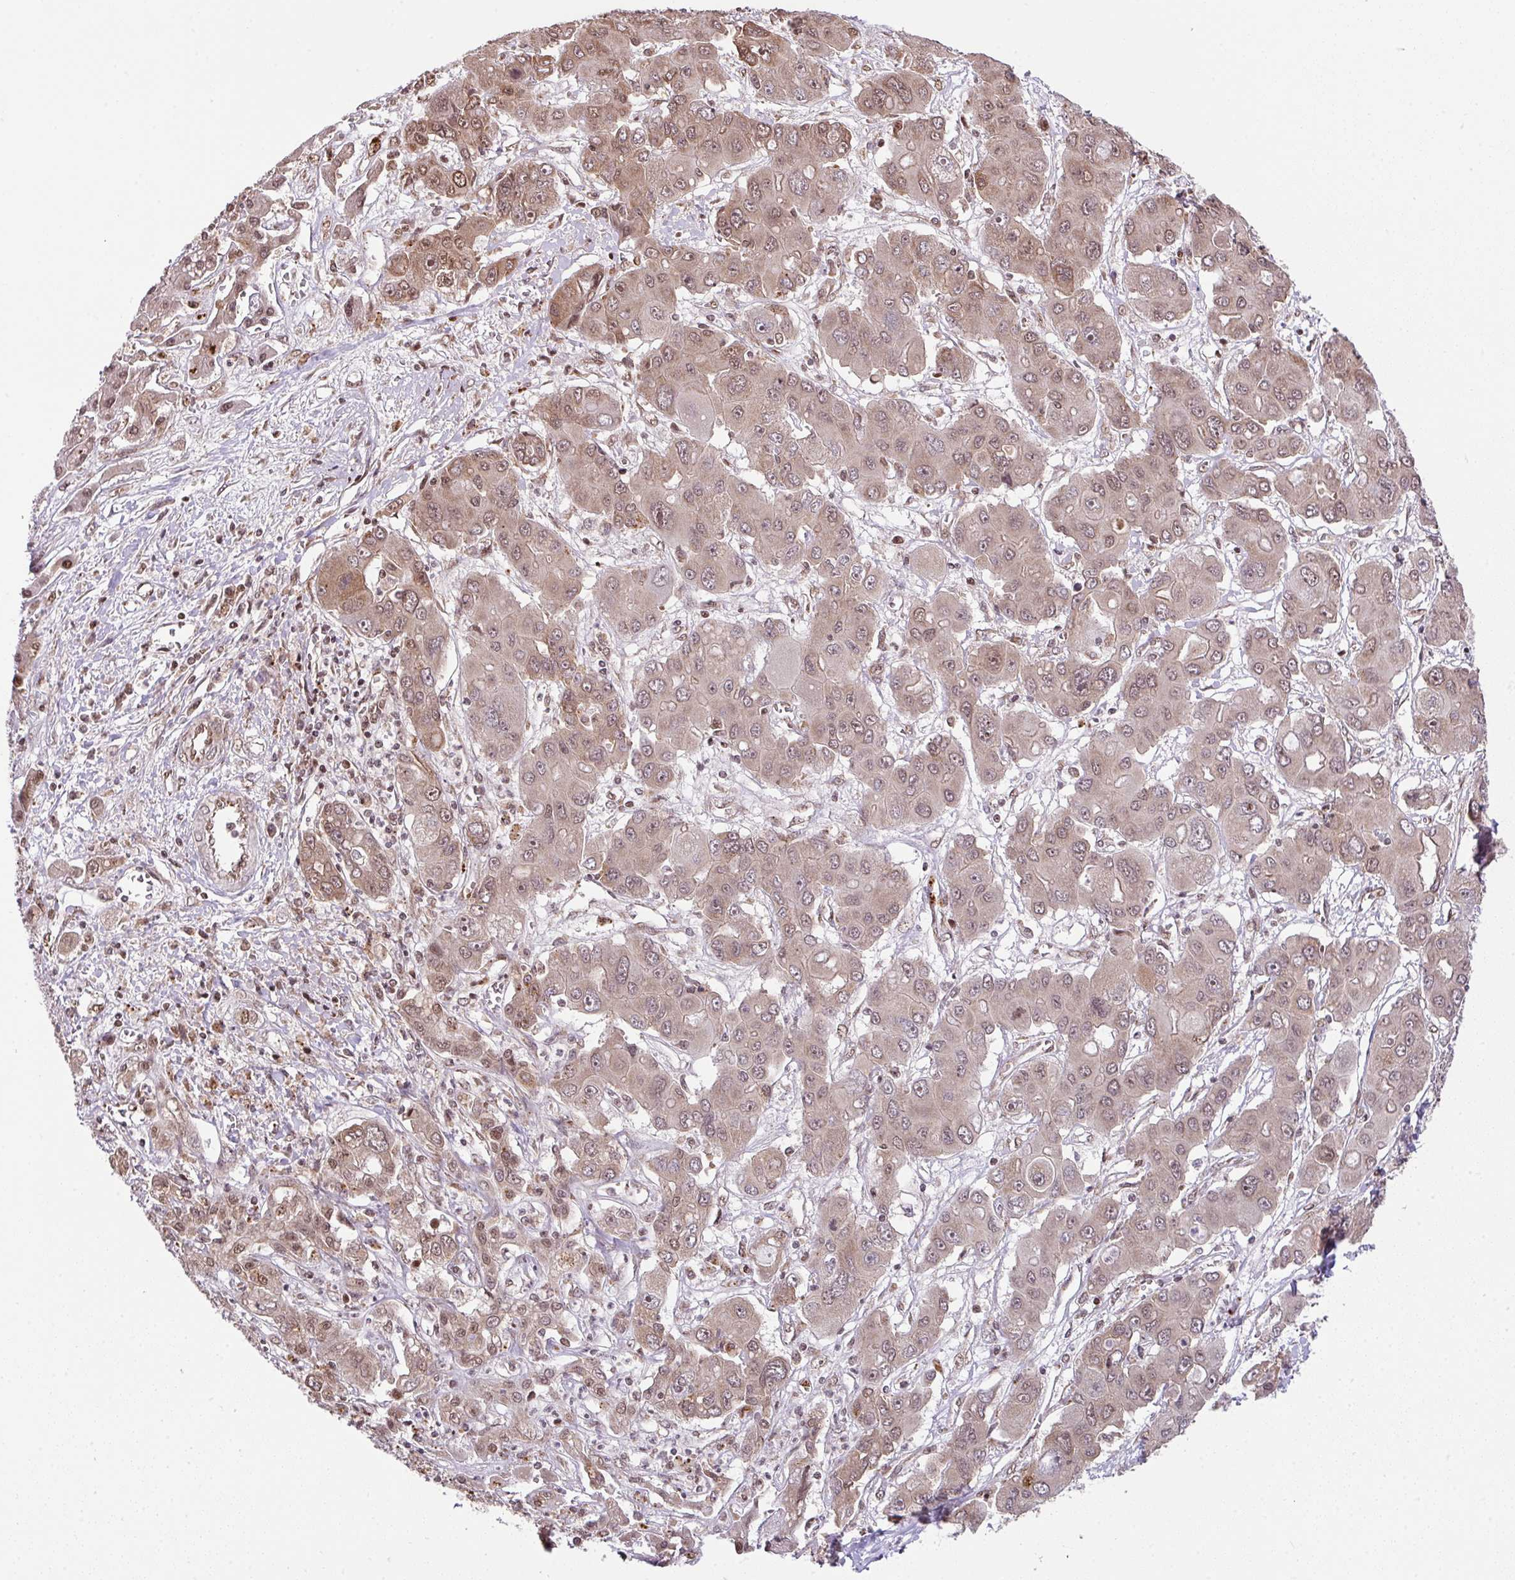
{"staining": {"intensity": "moderate", "quantity": ">75%", "location": "cytoplasmic/membranous,nuclear"}, "tissue": "liver cancer", "cell_type": "Tumor cells", "image_type": "cancer", "snomed": [{"axis": "morphology", "description": "Cholangiocarcinoma"}, {"axis": "topography", "description": "Liver"}], "caption": "Moderate cytoplasmic/membranous and nuclear expression is appreciated in approximately >75% of tumor cells in liver cancer.", "gene": "PLK1", "patient": {"sex": "male", "age": 67}}